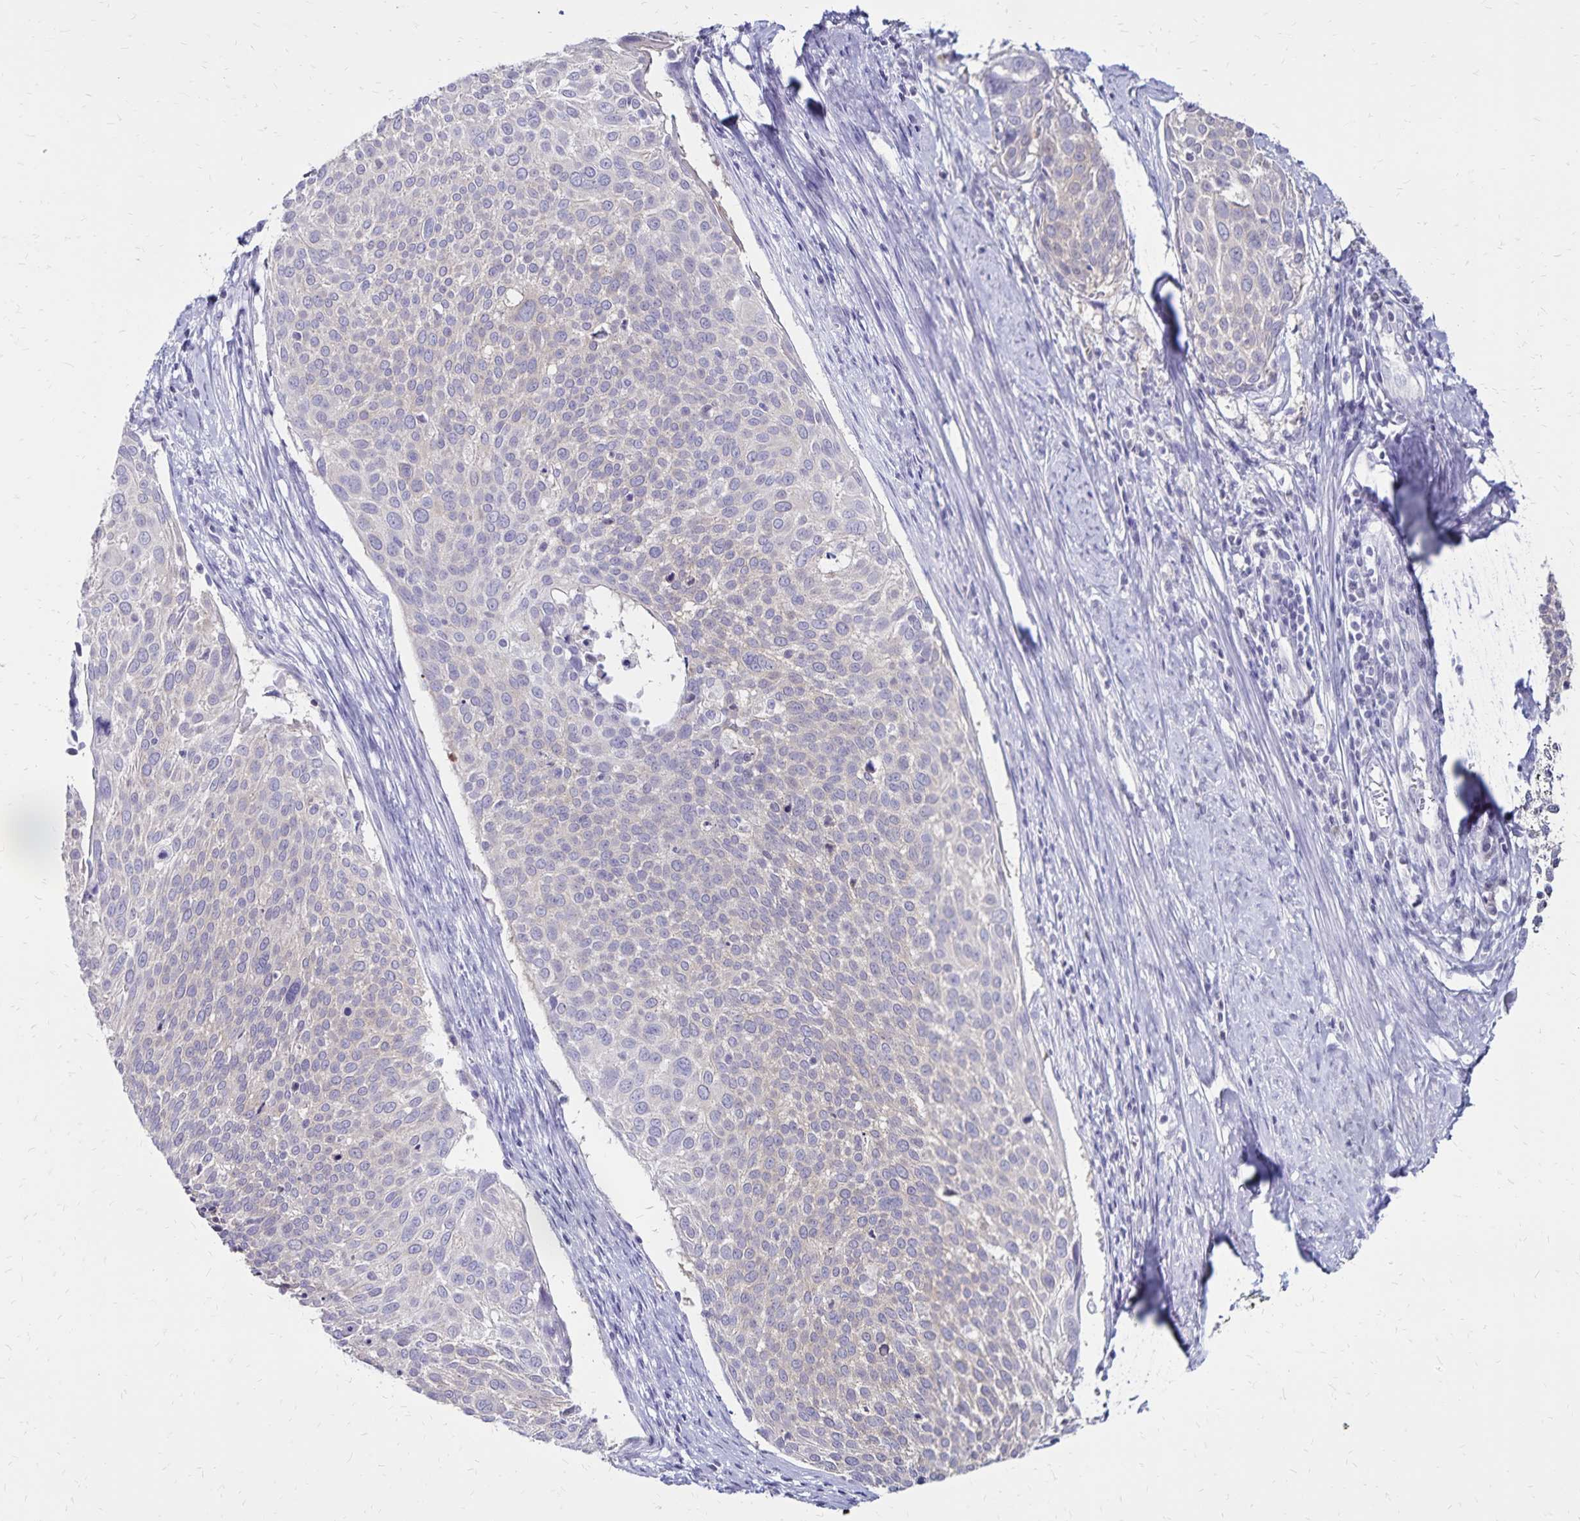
{"staining": {"intensity": "negative", "quantity": "none", "location": "none"}, "tissue": "cervical cancer", "cell_type": "Tumor cells", "image_type": "cancer", "snomed": [{"axis": "morphology", "description": "Squamous cell carcinoma, NOS"}, {"axis": "topography", "description": "Cervix"}], "caption": "IHC histopathology image of human cervical cancer (squamous cell carcinoma) stained for a protein (brown), which displays no expression in tumor cells.", "gene": "SH3GL3", "patient": {"sex": "female", "age": 39}}